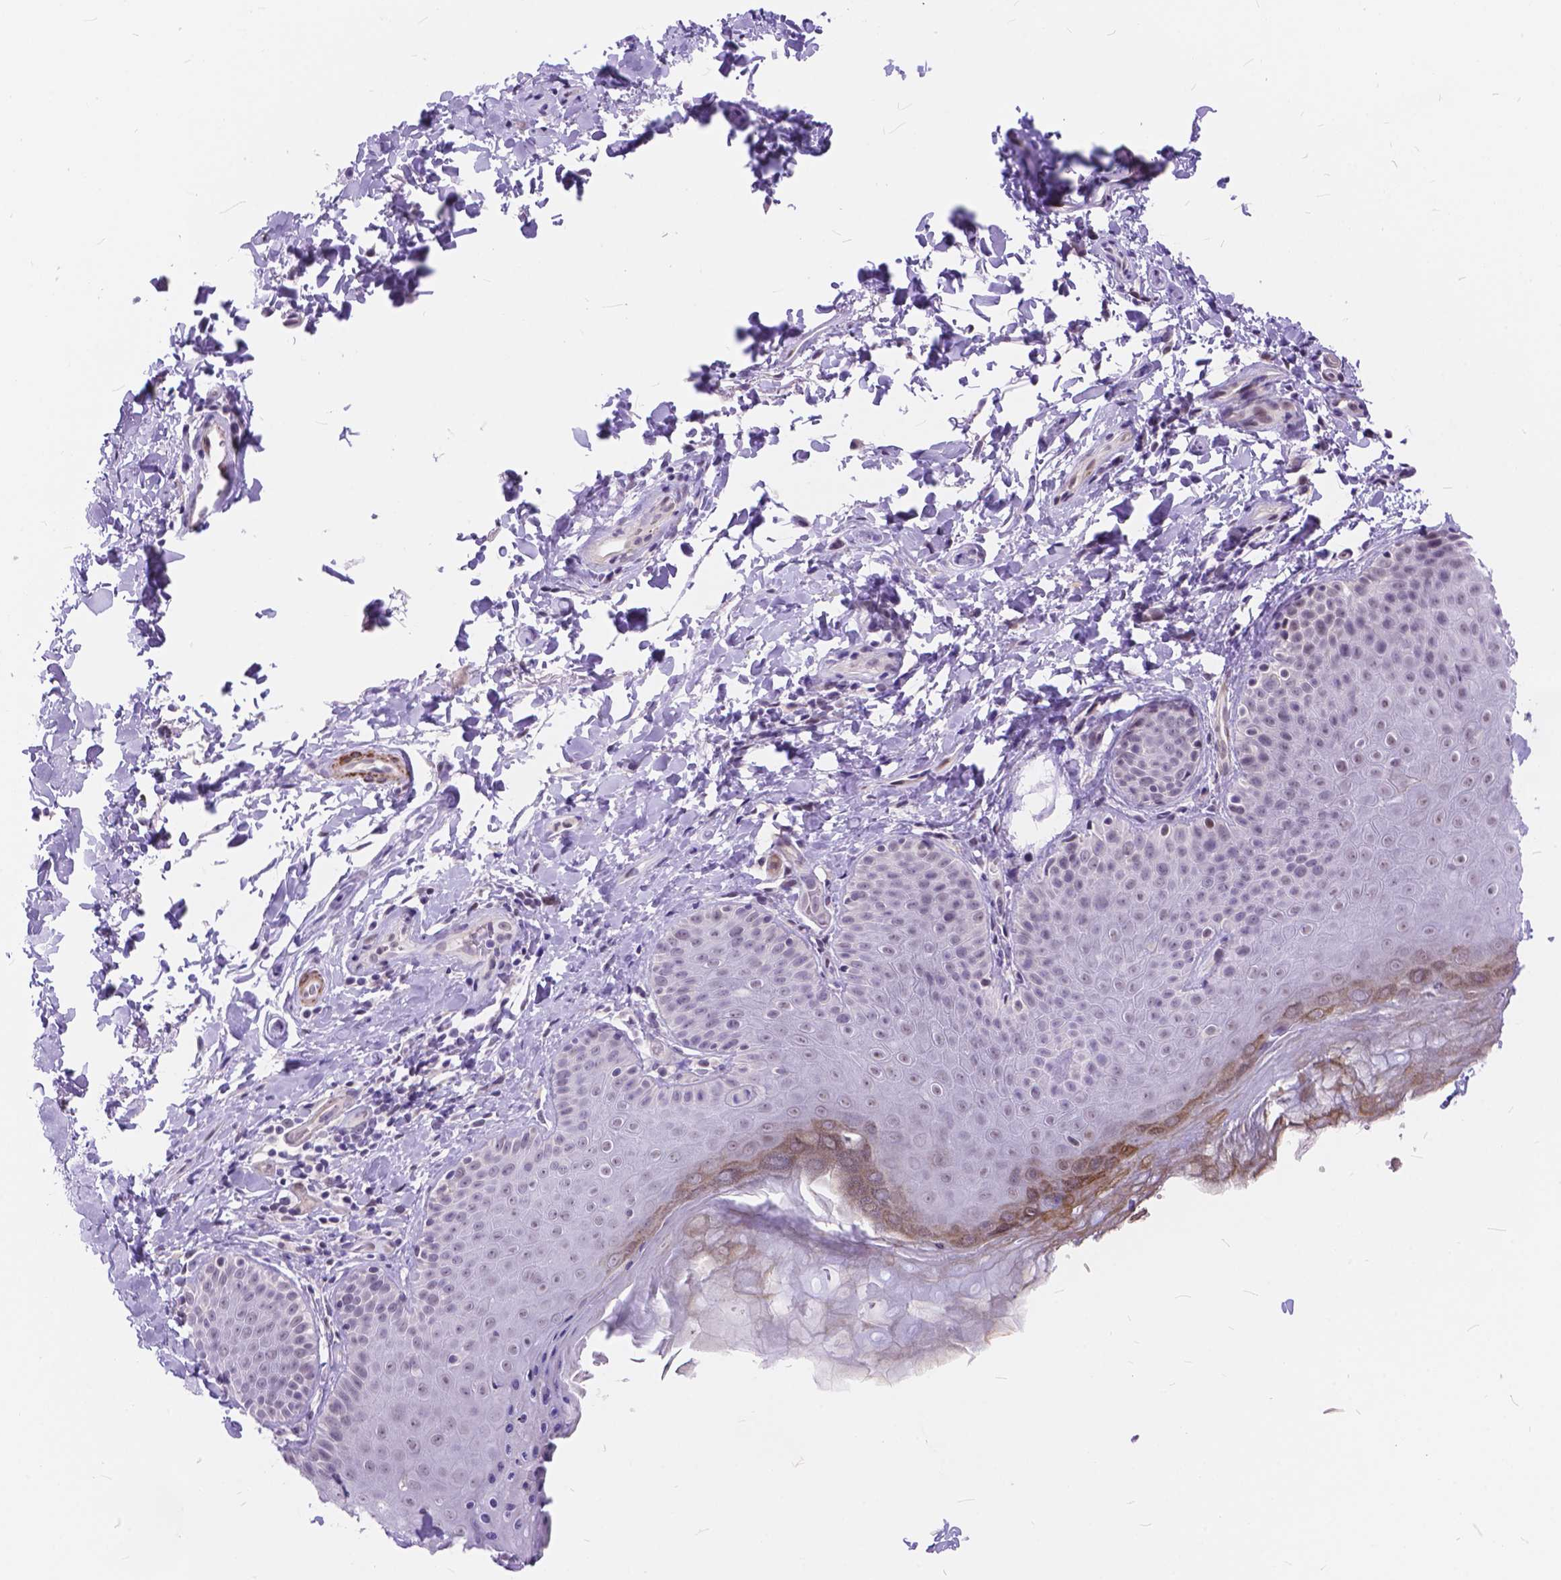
{"staining": {"intensity": "moderate", "quantity": "25%-75%", "location": "cytoplasmic/membranous"}, "tissue": "skin", "cell_type": "Epidermal cells", "image_type": "normal", "snomed": [{"axis": "morphology", "description": "Normal tissue, NOS"}, {"axis": "topography", "description": "Anal"}, {"axis": "topography", "description": "Peripheral nerve tissue"}], "caption": "This is an image of IHC staining of normal skin, which shows moderate positivity in the cytoplasmic/membranous of epidermal cells.", "gene": "MAN2C1", "patient": {"sex": "male", "age": 51}}